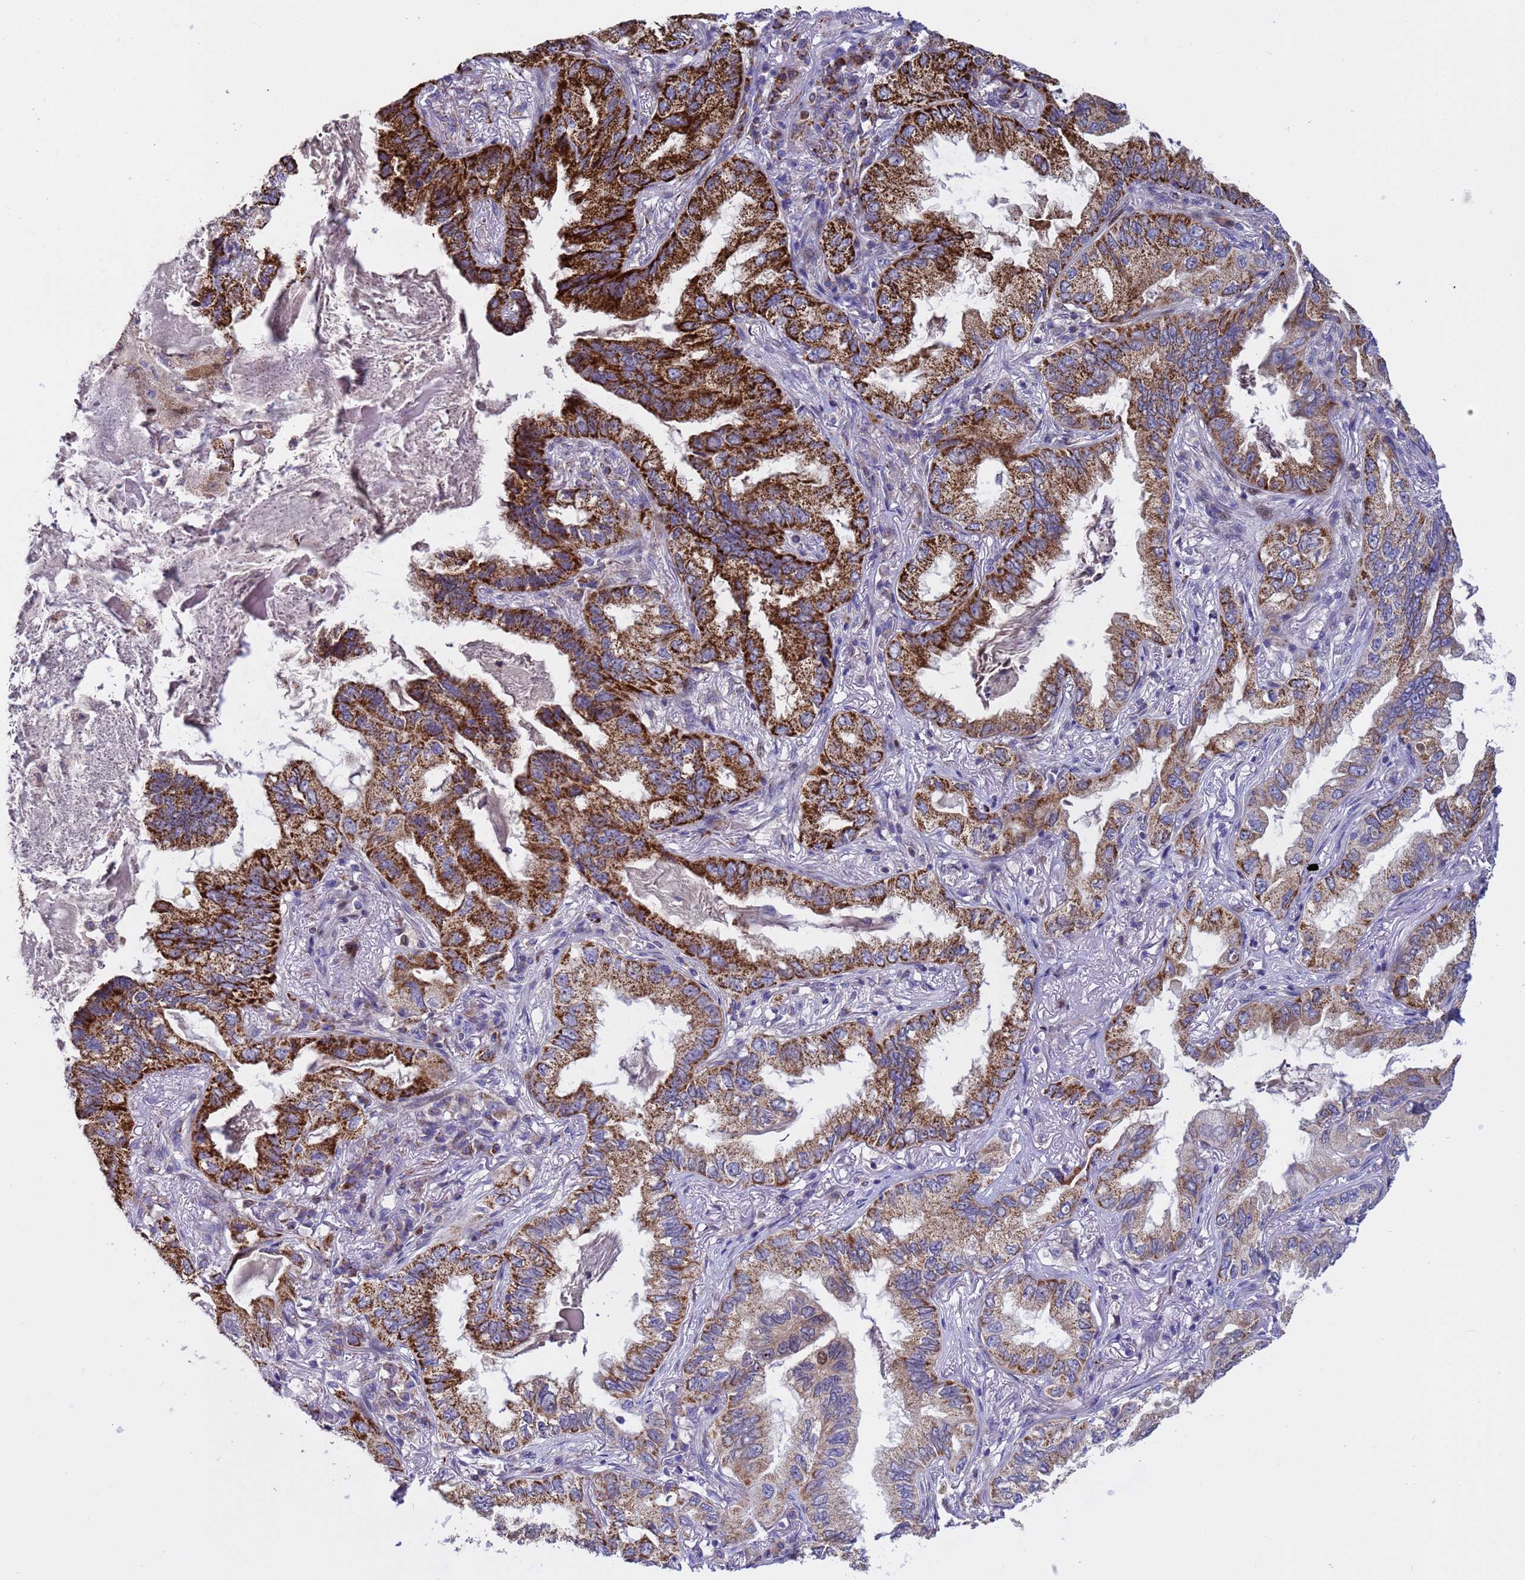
{"staining": {"intensity": "strong", "quantity": ">75%", "location": "cytoplasmic/membranous"}, "tissue": "lung cancer", "cell_type": "Tumor cells", "image_type": "cancer", "snomed": [{"axis": "morphology", "description": "Adenocarcinoma, NOS"}, {"axis": "topography", "description": "Lung"}], "caption": "Lung adenocarcinoma was stained to show a protein in brown. There is high levels of strong cytoplasmic/membranous expression in approximately >75% of tumor cells.", "gene": "TUBGCP3", "patient": {"sex": "female", "age": 69}}